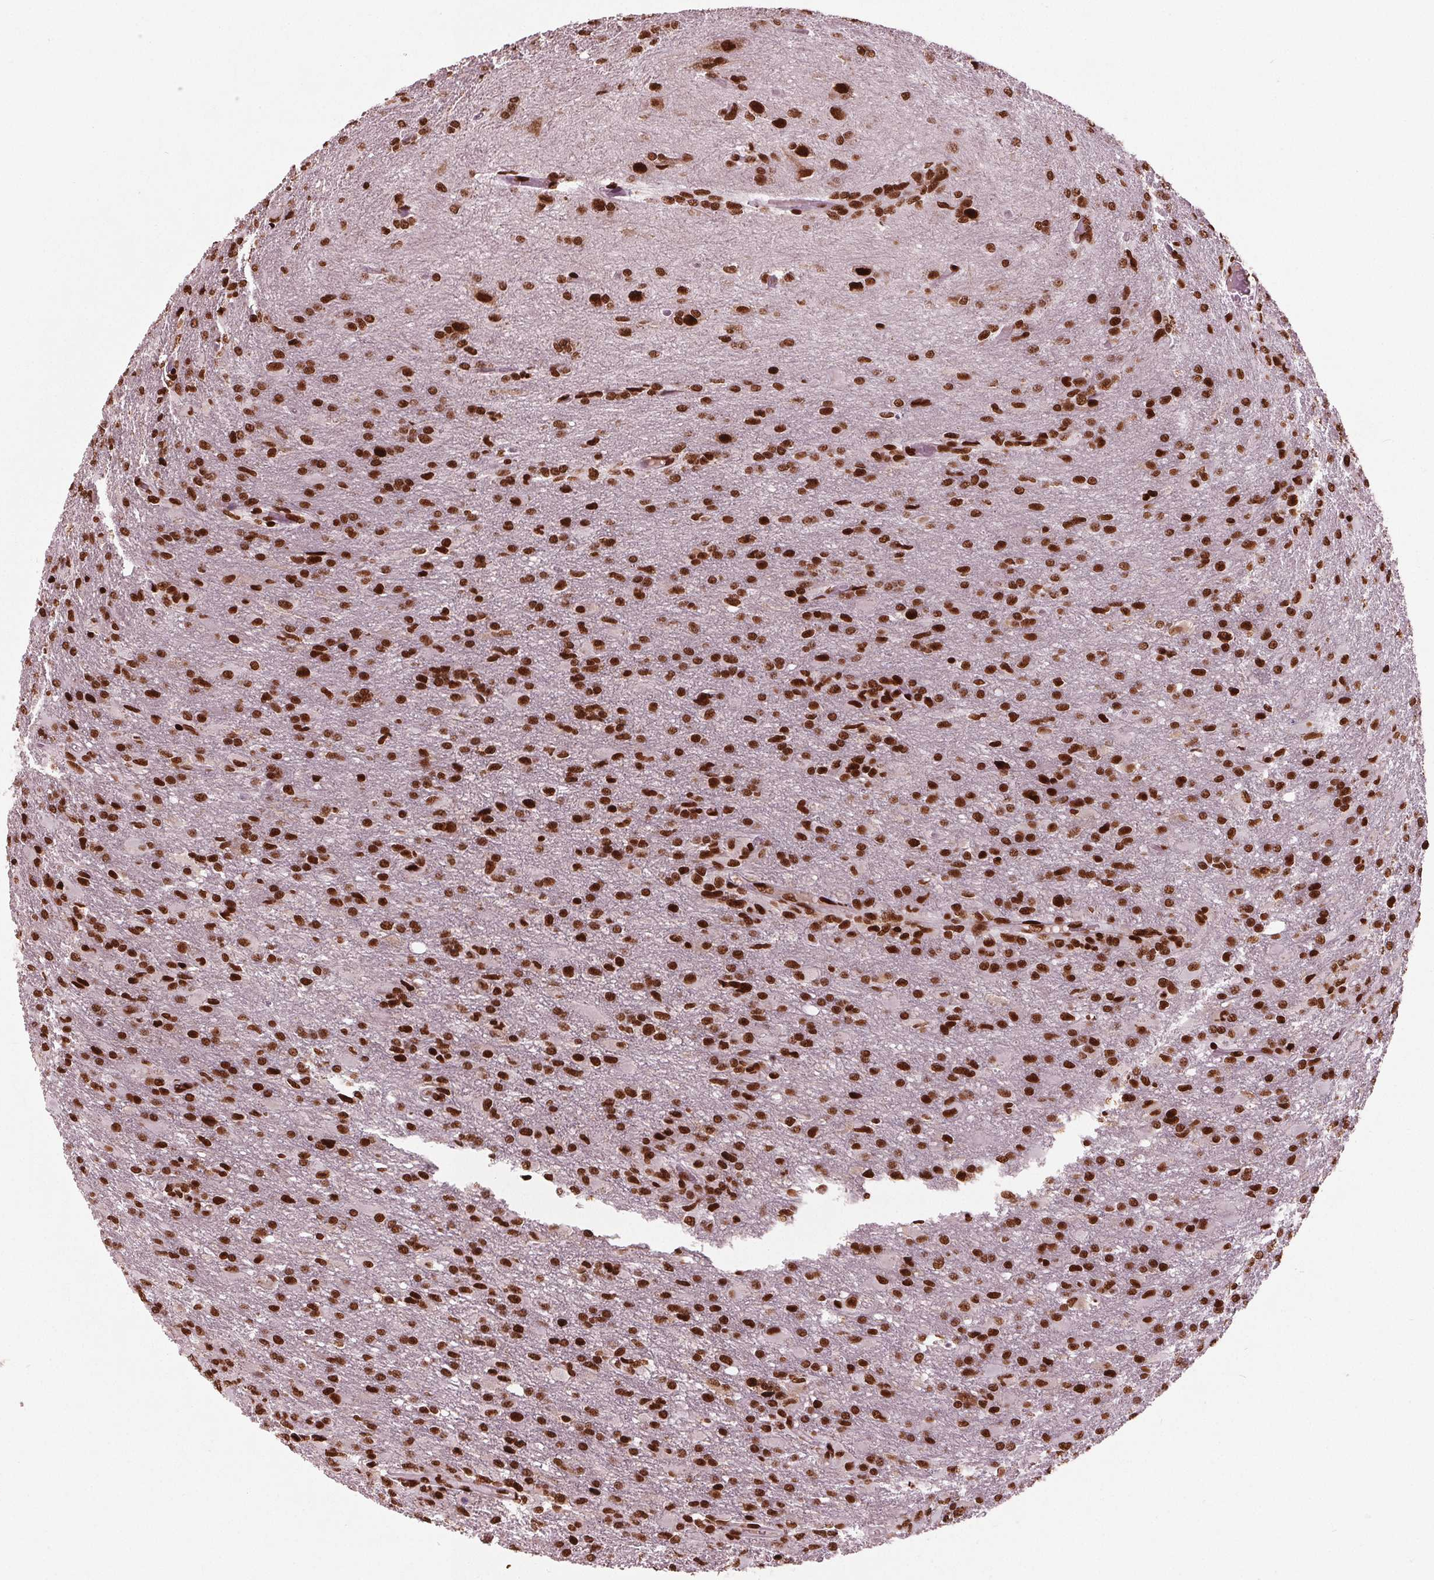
{"staining": {"intensity": "strong", "quantity": ">75%", "location": "nuclear"}, "tissue": "glioma", "cell_type": "Tumor cells", "image_type": "cancer", "snomed": [{"axis": "morphology", "description": "Glioma, malignant, High grade"}, {"axis": "topography", "description": "Brain"}], "caption": "Brown immunohistochemical staining in malignant high-grade glioma exhibits strong nuclear staining in about >75% of tumor cells. (IHC, brightfield microscopy, high magnification).", "gene": "BRD4", "patient": {"sex": "male", "age": 68}}